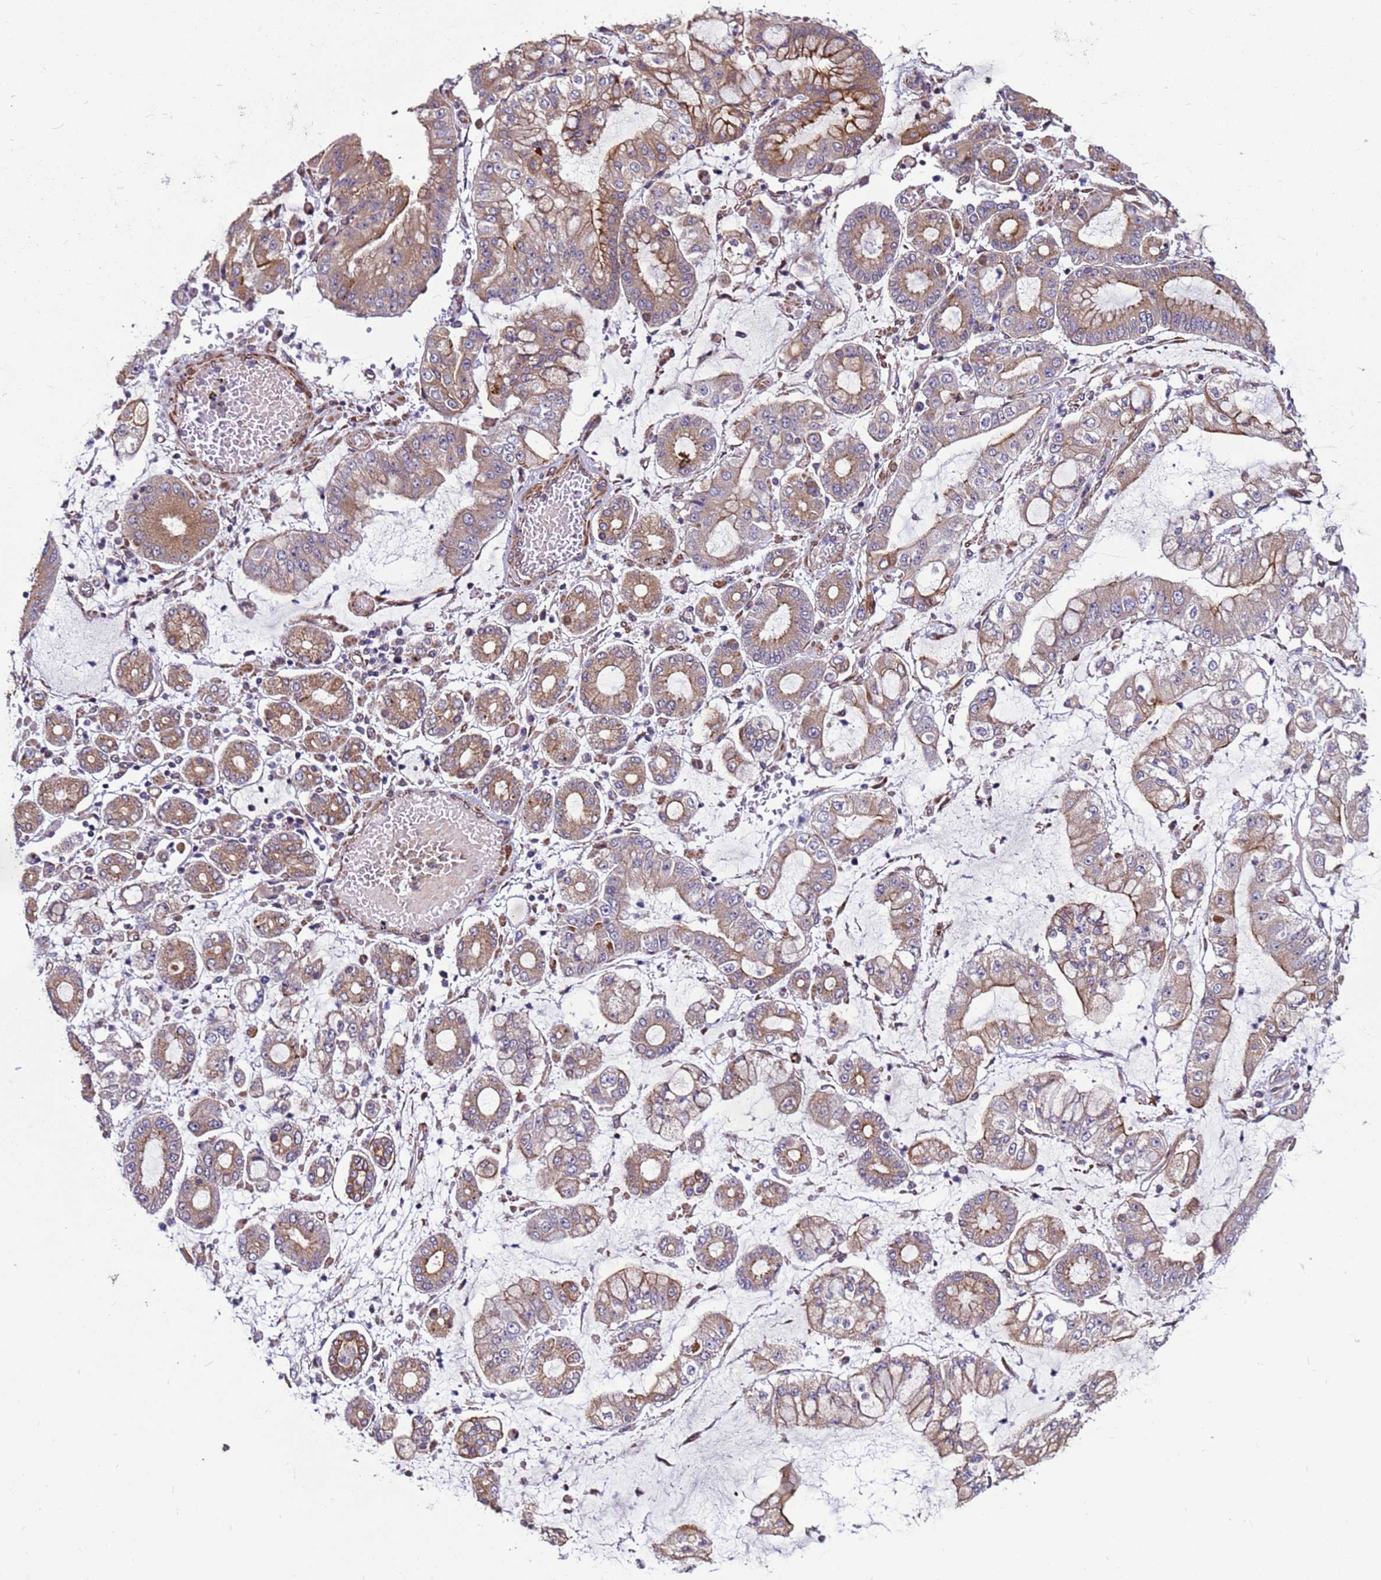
{"staining": {"intensity": "moderate", "quantity": ">75%", "location": "cytoplasmic/membranous"}, "tissue": "stomach cancer", "cell_type": "Tumor cells", "image_type": "cancer", "snomed": [{"axis": "morphology", "description": "Adenocarcinoma, NOS"}, {"axis": "topography", "description": "Stomach"}], "caption": "A brown stain labels moderate cytoplasmic/membranous staining of a protein in human stomach adenocarcinoma tumor cells. Using DAB (brown) and hematoxylin (blue) stains, captured at high magnification using brightfield microscopy.", "gene": "MCRIP1", "patient": {"sex": "male", "age": 76}}